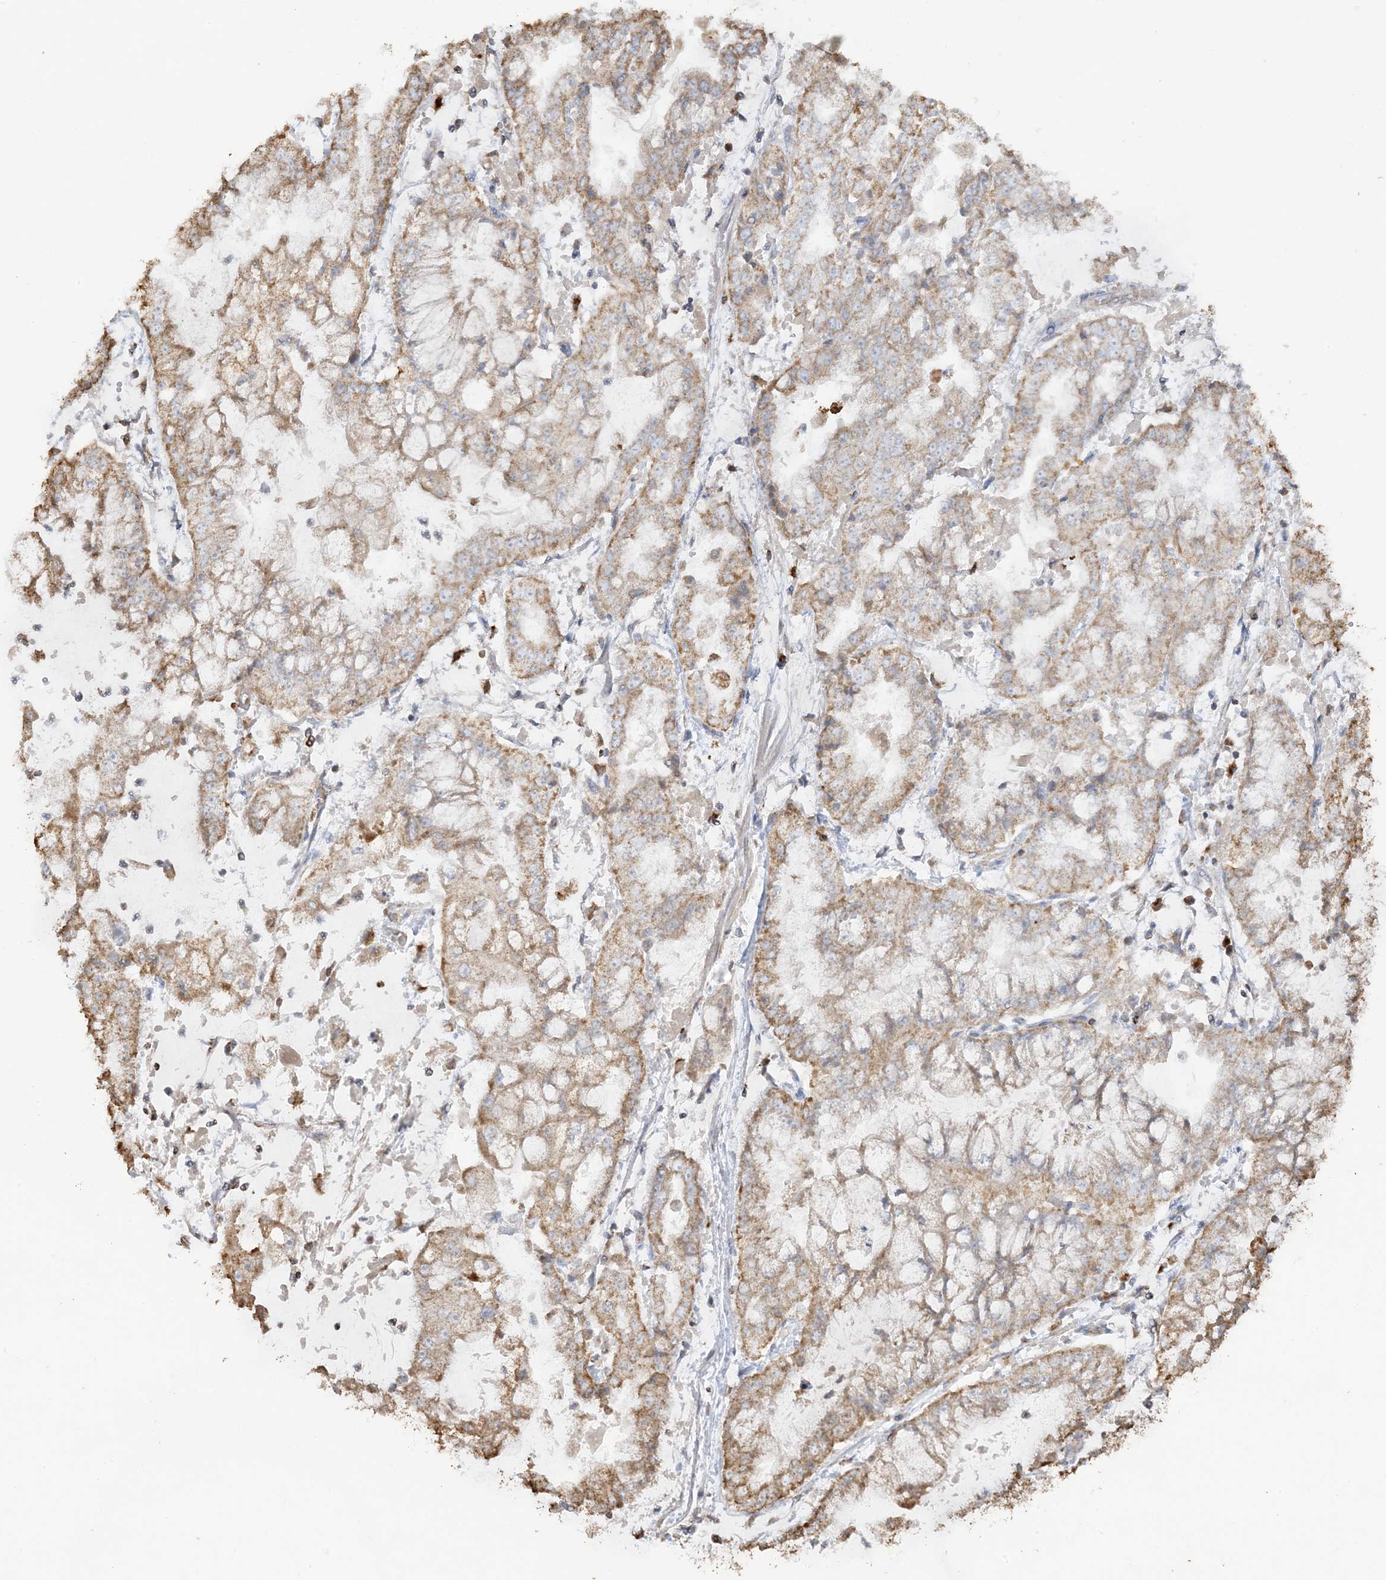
{"staining": {"intensity": "weak", "quantity": ">75%", "location": "cytoplasmic/membranous"}, "tissue": "stomach cancer", "cell_type": "Tumor cells", "image_type": "cancer", "snomed": [{"axis": "morphology", "description": "Adenocarcinoma, NOS"}, {"axis": "topography", "description": "Stomach"}], "caption": "A high-resolution histopathology image shows IHC staining of stomach cancer (adenocarcinoma), which shows weak cytoplasmic/membranous positivity in about >75% of tumor cells.", "gene": "AGA", "patient": {"sex": "male", "age": 76}}